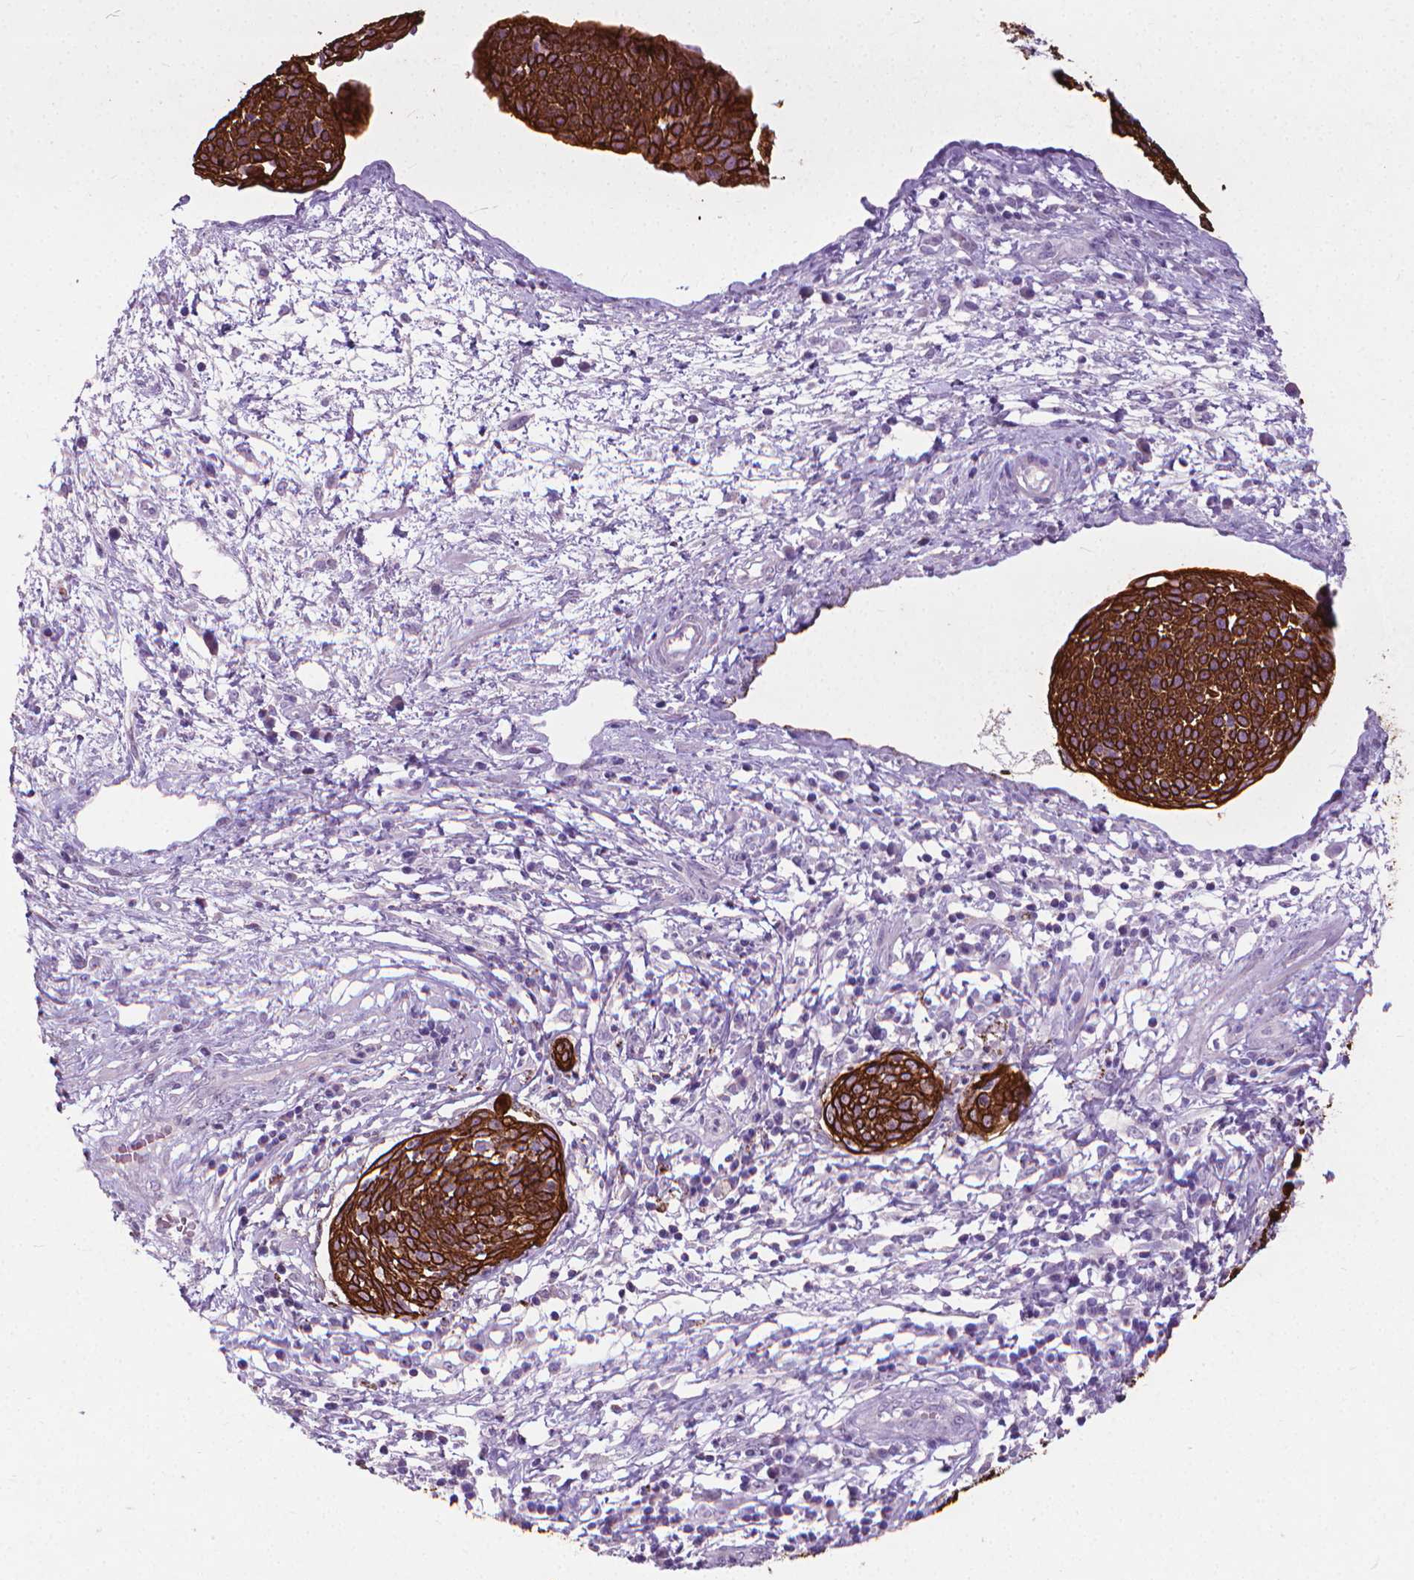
{"staining": {"intensity": "strong", "quantity": ">75%", "location": "cytoplasmic/membranous"}, "tissue": "cervical cancer", "cell_type": "Tumor cells", "image_type": "cancer", "snomed": [{"axis": "morphology", "description": "Squamous cell carcinoma, NOS"}, {"axis": "topography", "description": "Cervix"}], "caption": "A micrograph of human cervical squamous cell carcinoma stained for a protein exhibits strong cytoplasmic/membranous brown staining in tumor cells. Nuclei are stained in blue.", "gene": "KRT5", "patient": {"sex": "female", "age": 34}}